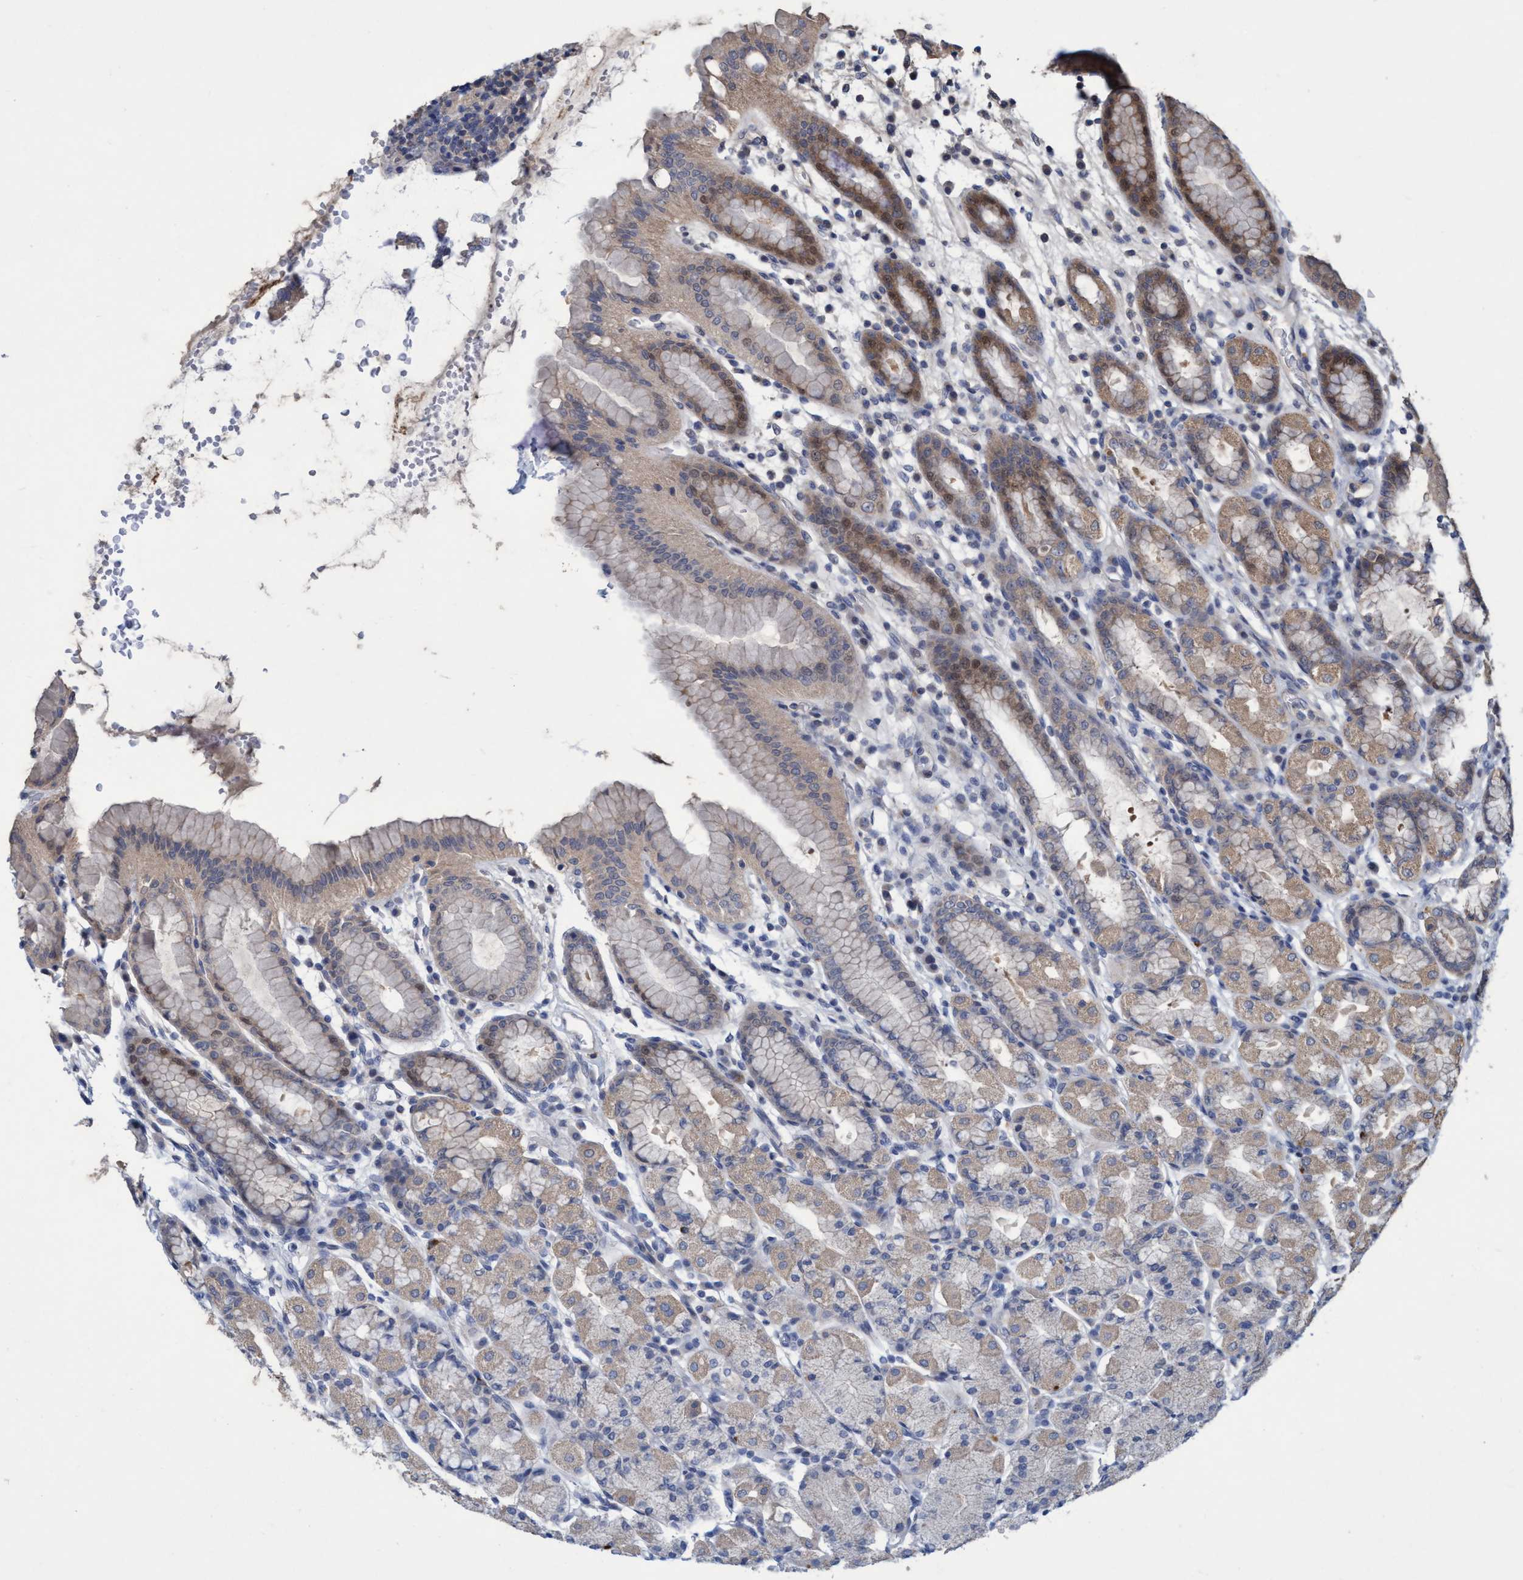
{"staining": {"intensity": "weak", "quantity": ">75%", "location": "cytoplasmic/membranous"}, "tissue": "stomach", "cell_type": "Glandular cells", "image_type": "normal", "snomed": [{"axis": "morphology", "description": "Normal tissue, NOS"}, {"axis": "topography", "description": "Stomach, upper"}], "caption": "IHC image of benign stomach: stomach stained using IHC shows low levels of weak protein expression localized specifically in the cytoplasmic/membranous of glandular cells, appearing as a cytoplasmic/membranous brown color.", "gene": "ZNF677", "patient": {"sex": "male", "age": 68}}